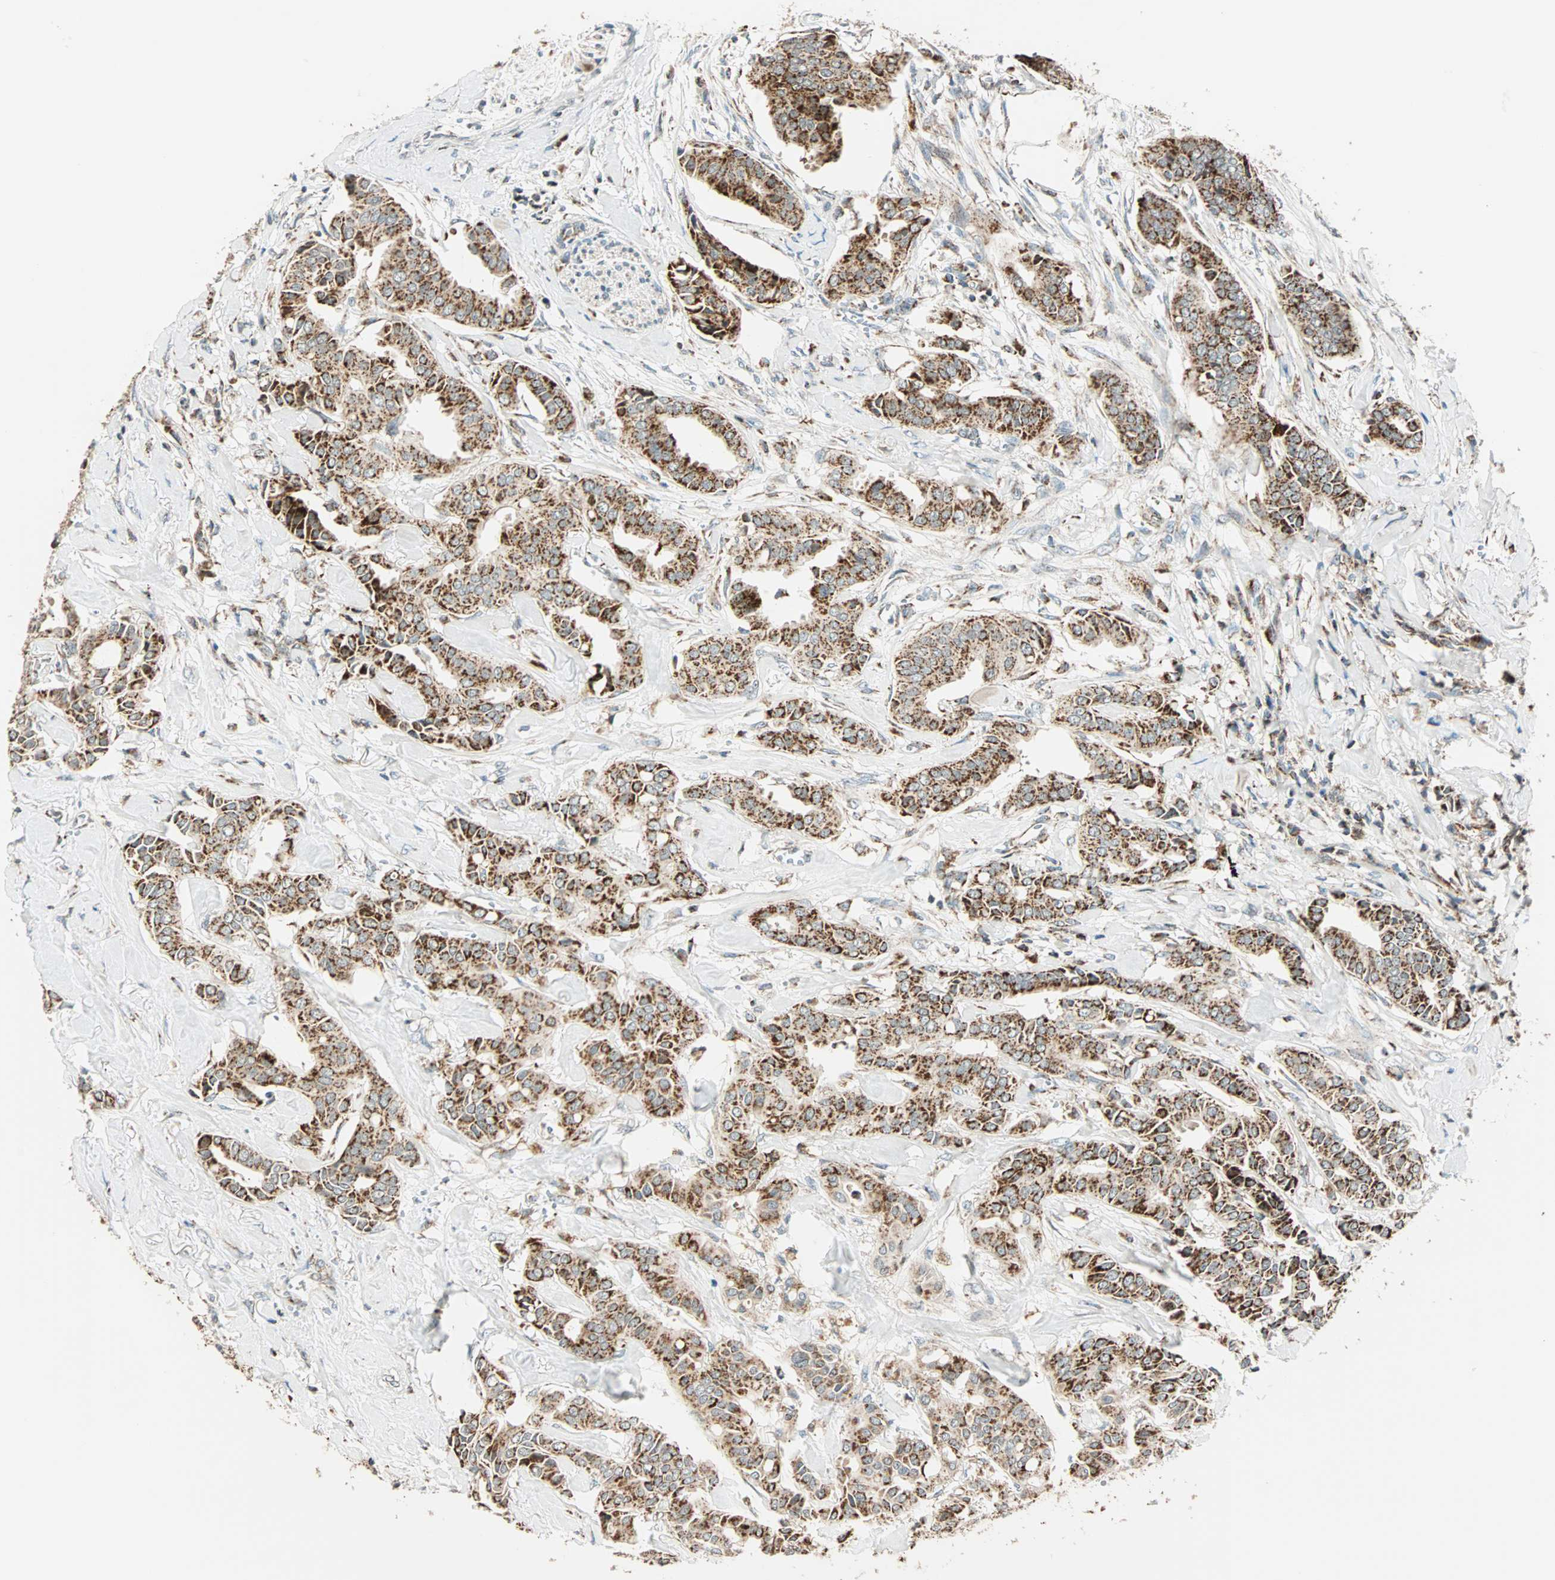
{"staining": {"intensity": "moderate", "quantity": ">75%", "location": "cytoplasmic/membranous"}, "tissue": "head and neck cancer", "cell_type": "Tumor cells", "image_type": "cancer", "snomed": [{"axis": "morphology", "description": "Adenocarcinoma, NOS"}, {"axis": "topography", "description": "Salivary gland"}, {"axis": "topography", "description": "Head-Neck"}], "caption": "This histopathology image shows immunohistochemistry (IHC) staining of human head and neck adenocarcinoma, with medium moderate cytoplasmic/membranous positivity in approximately >75% of tumor cells.", "gene": "SPRY4", "patient": {"sex": "female", "age": 59}}